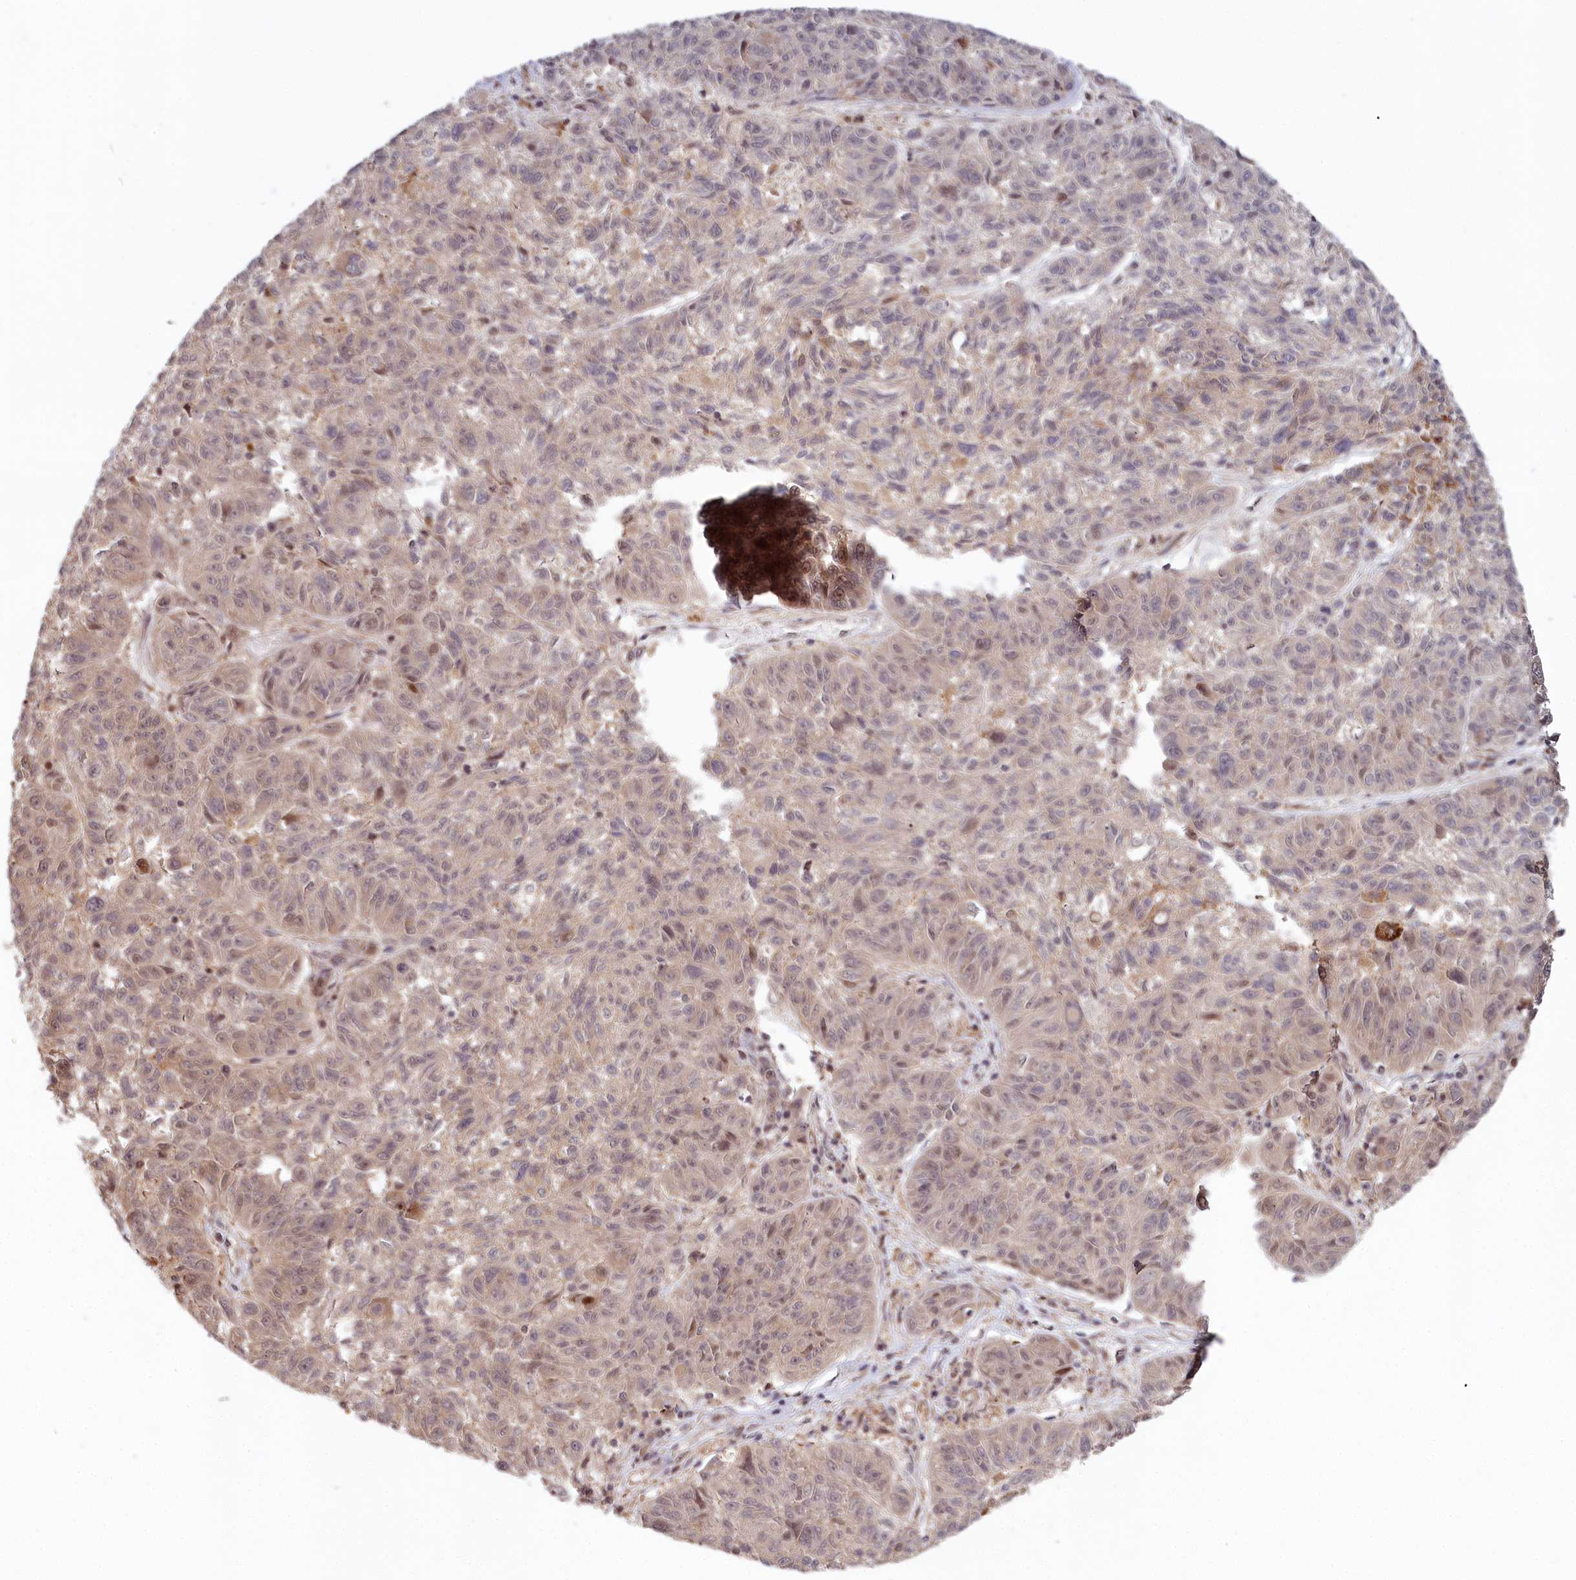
{"staining": {"intensity": "weak", "quantity": "25%-75%", "location": "nuclear"}, "tissue": "melanoma", "cell_type": "Tumor cells", "image_type": "cancer", "snomed": [{"axis": "morphology", "description": "Malignant melanoma, NOS"}, {"axis": "topography", "description": "Skin"}], "caption": "IHC (DAB) staining of human malignant melanoma shows weak nuclear protein staining in approximately 25%-75% of tumor cells.", "gene": "WAPL", "patient": {"sex": "male", "age": 53}}